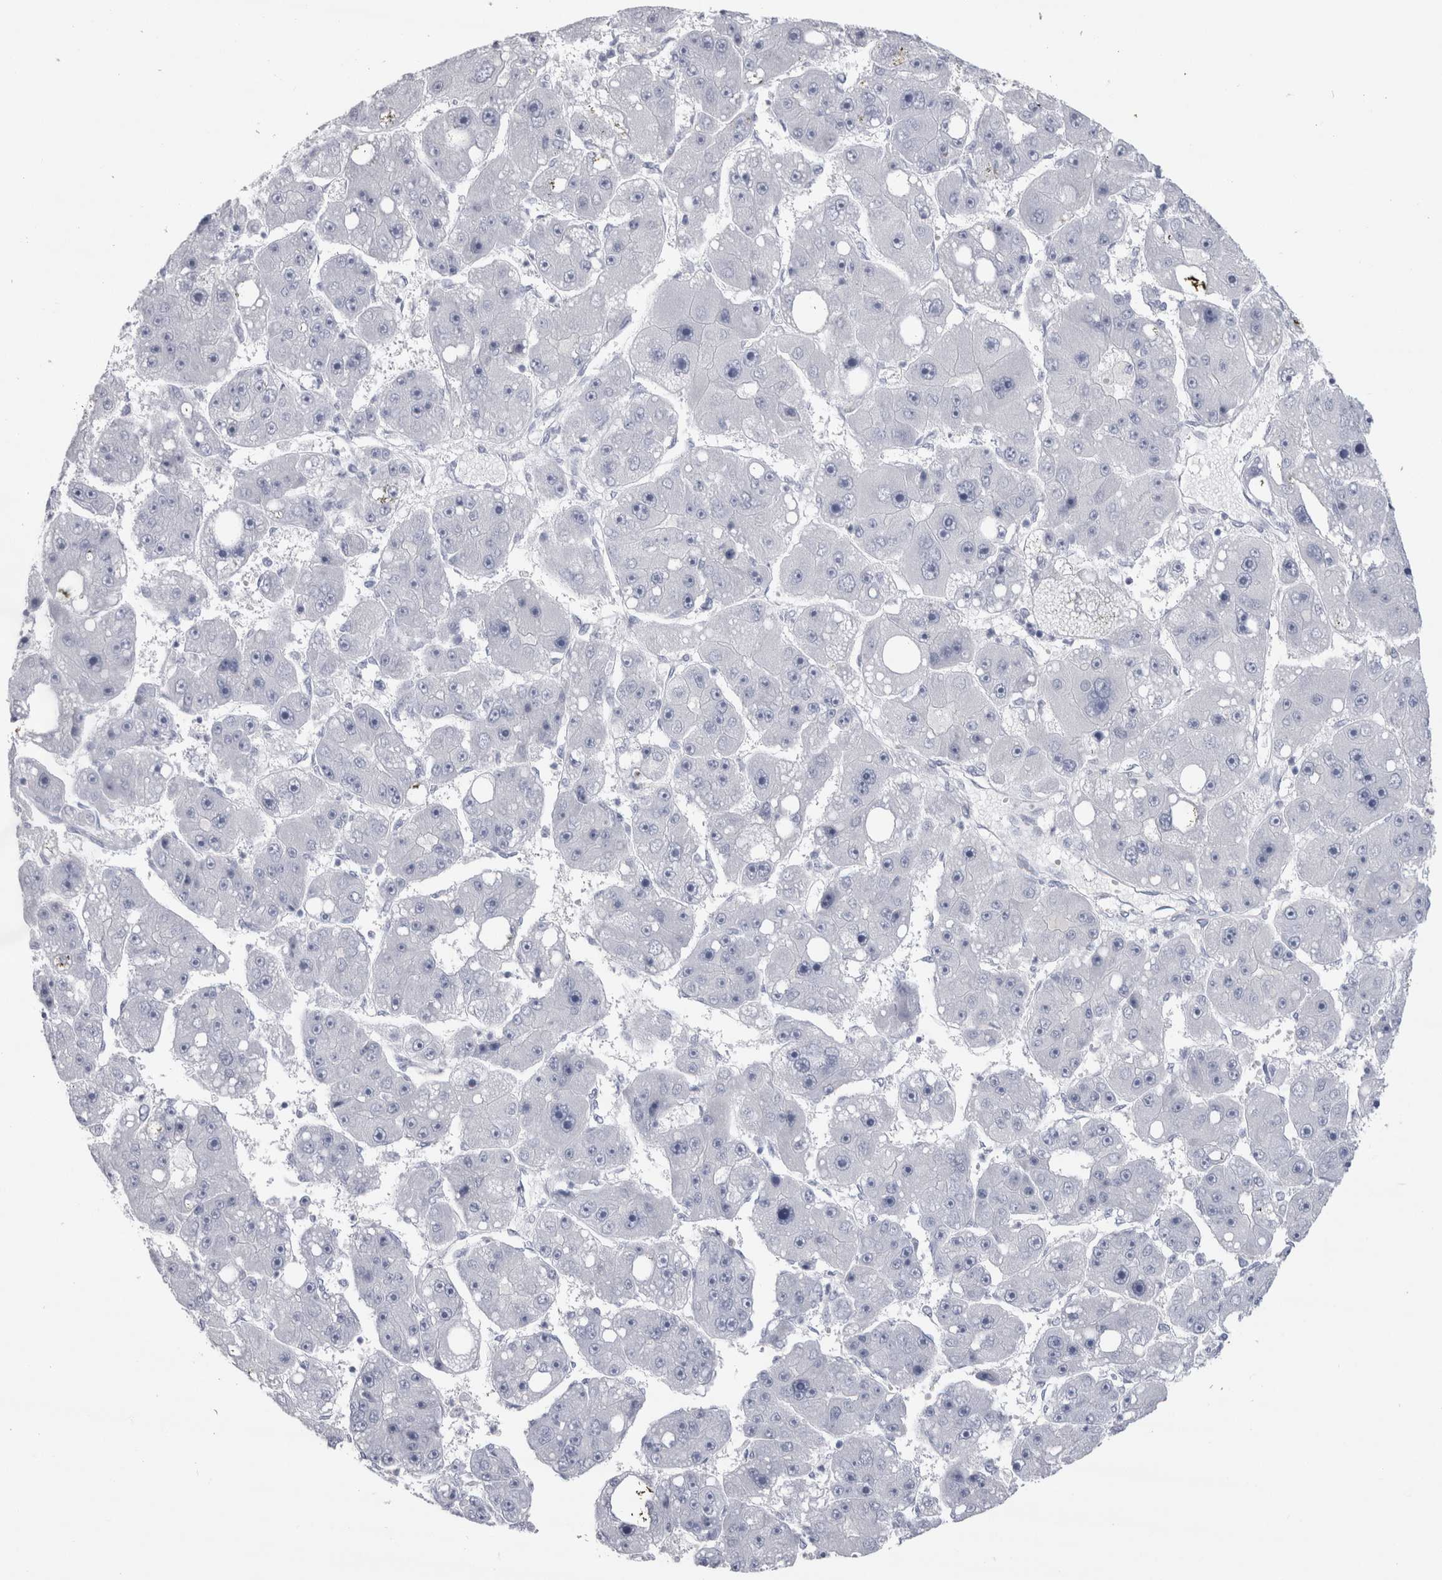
{"staining": {"intensity": "negative", "quantity": "none", "location": "none"}, "tissue": "liver cancer", "cell_type": "Tumor cells", "image_type": "cancer", "snomed": [{"axis": "morphology", "description": "Carcinoma, Hepatocellular, NOS"}, {"axis": "topography", "description": "Liver"}], "caption": "Immunohistochemical staining of human liver cancer demonstrates no significant expression in tumor cells.", "gene": "CDH17", "patient": {"sex": "female", "age": 61}}